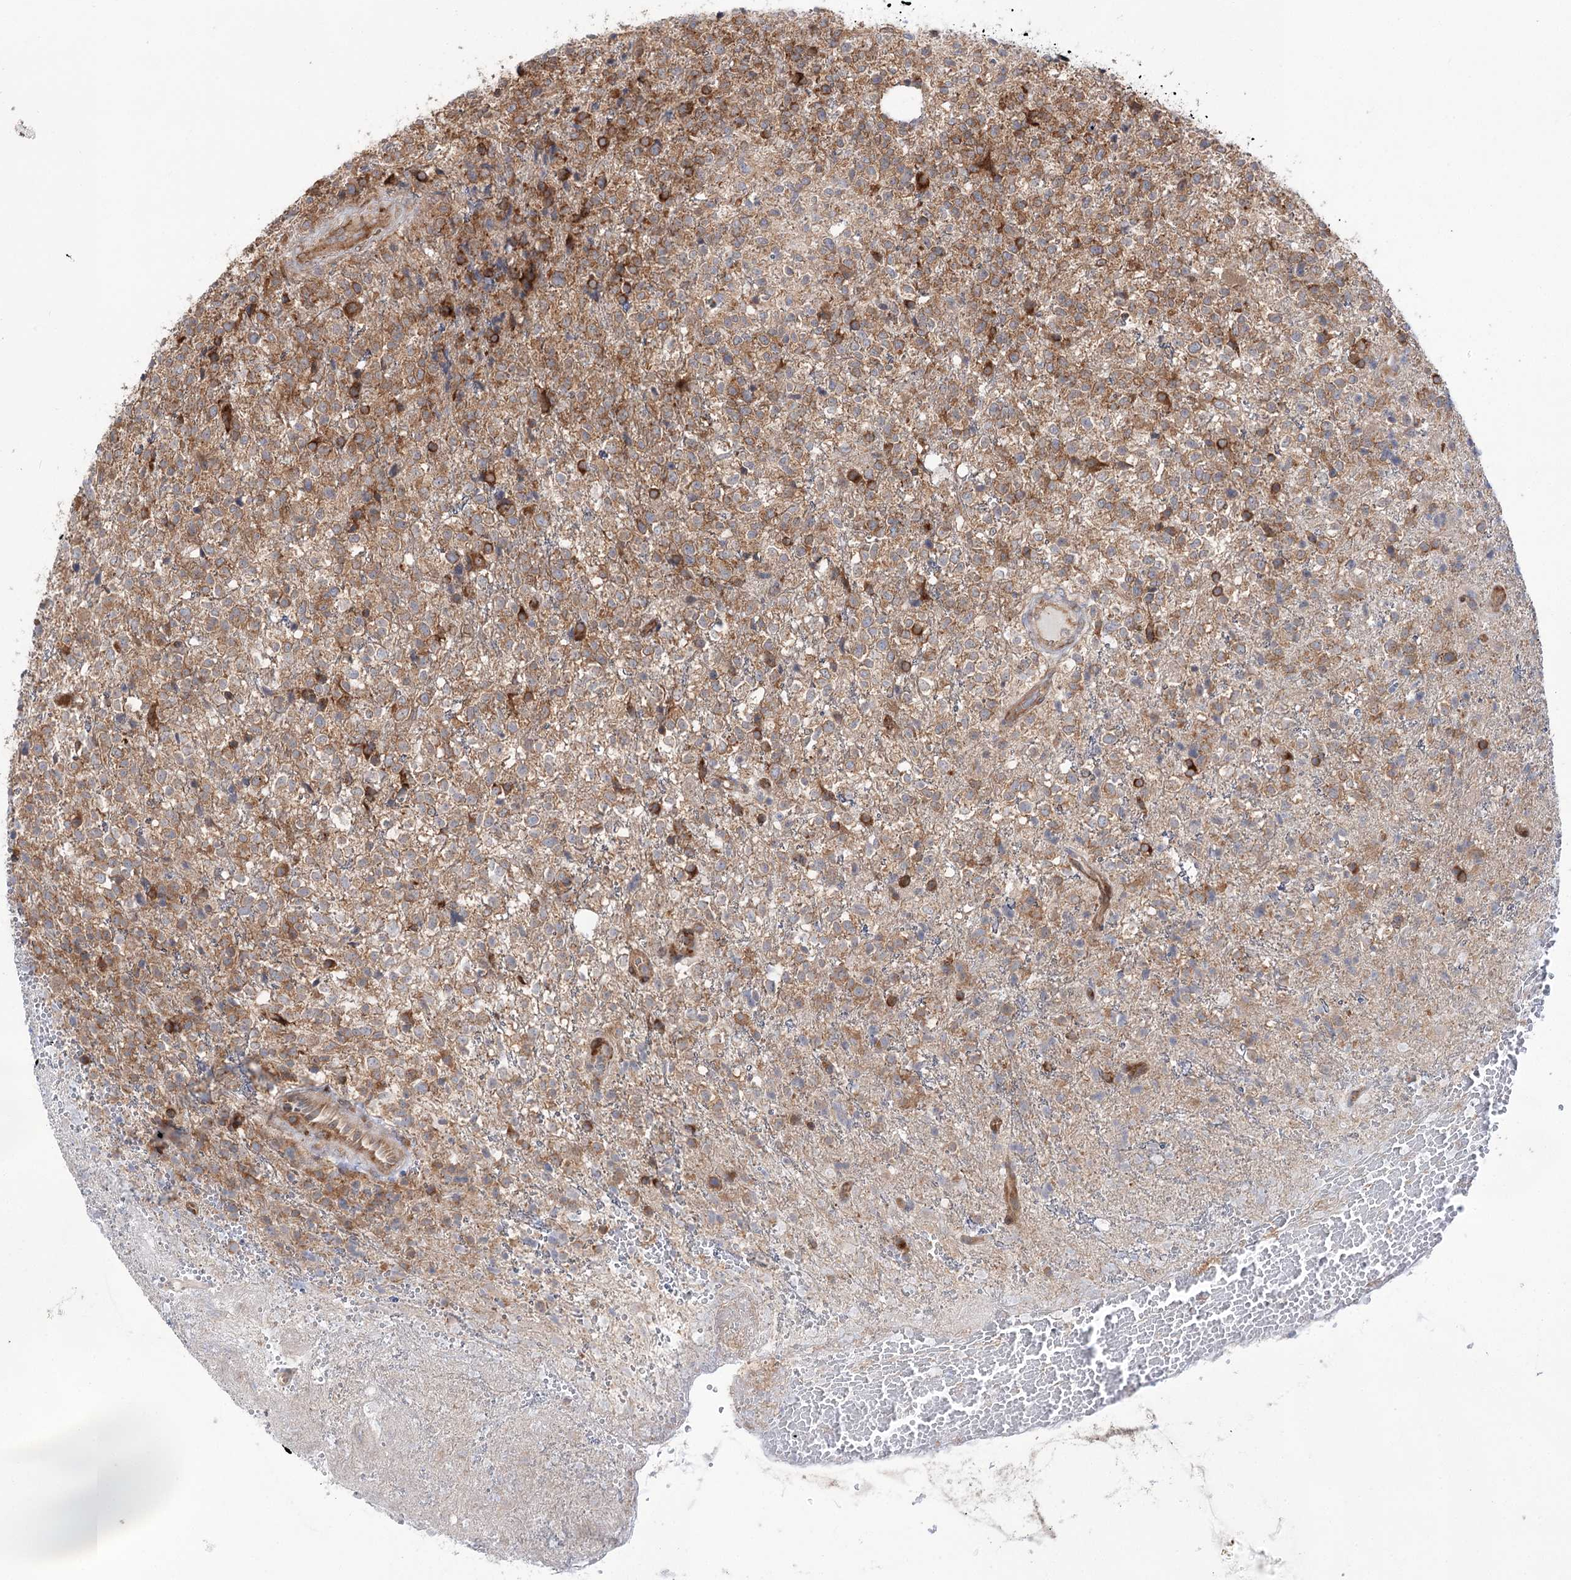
{"staining": {"intensity": "moderate", "quantity": "25%-75%", "location": "cytoplasmic/membranous"}, "tissue": "glioma", "cell_type": "Tumor cells", "image_type": "cancer", "snomed": [{"axis": "morphology", "description": "Glioma, malignant, High grade"}, {"axis": "topography", "description": "Brain"}], "caption": "An immunohistochemistry (IHC) micrograph of neoplastic tissue is shown. Protein staining in brown highlights moderate cytoplasmic/membranous positivity in glioma within tumor cells.", "gene": "VWA2", "patient": {"sex": "male", "age": 56}}